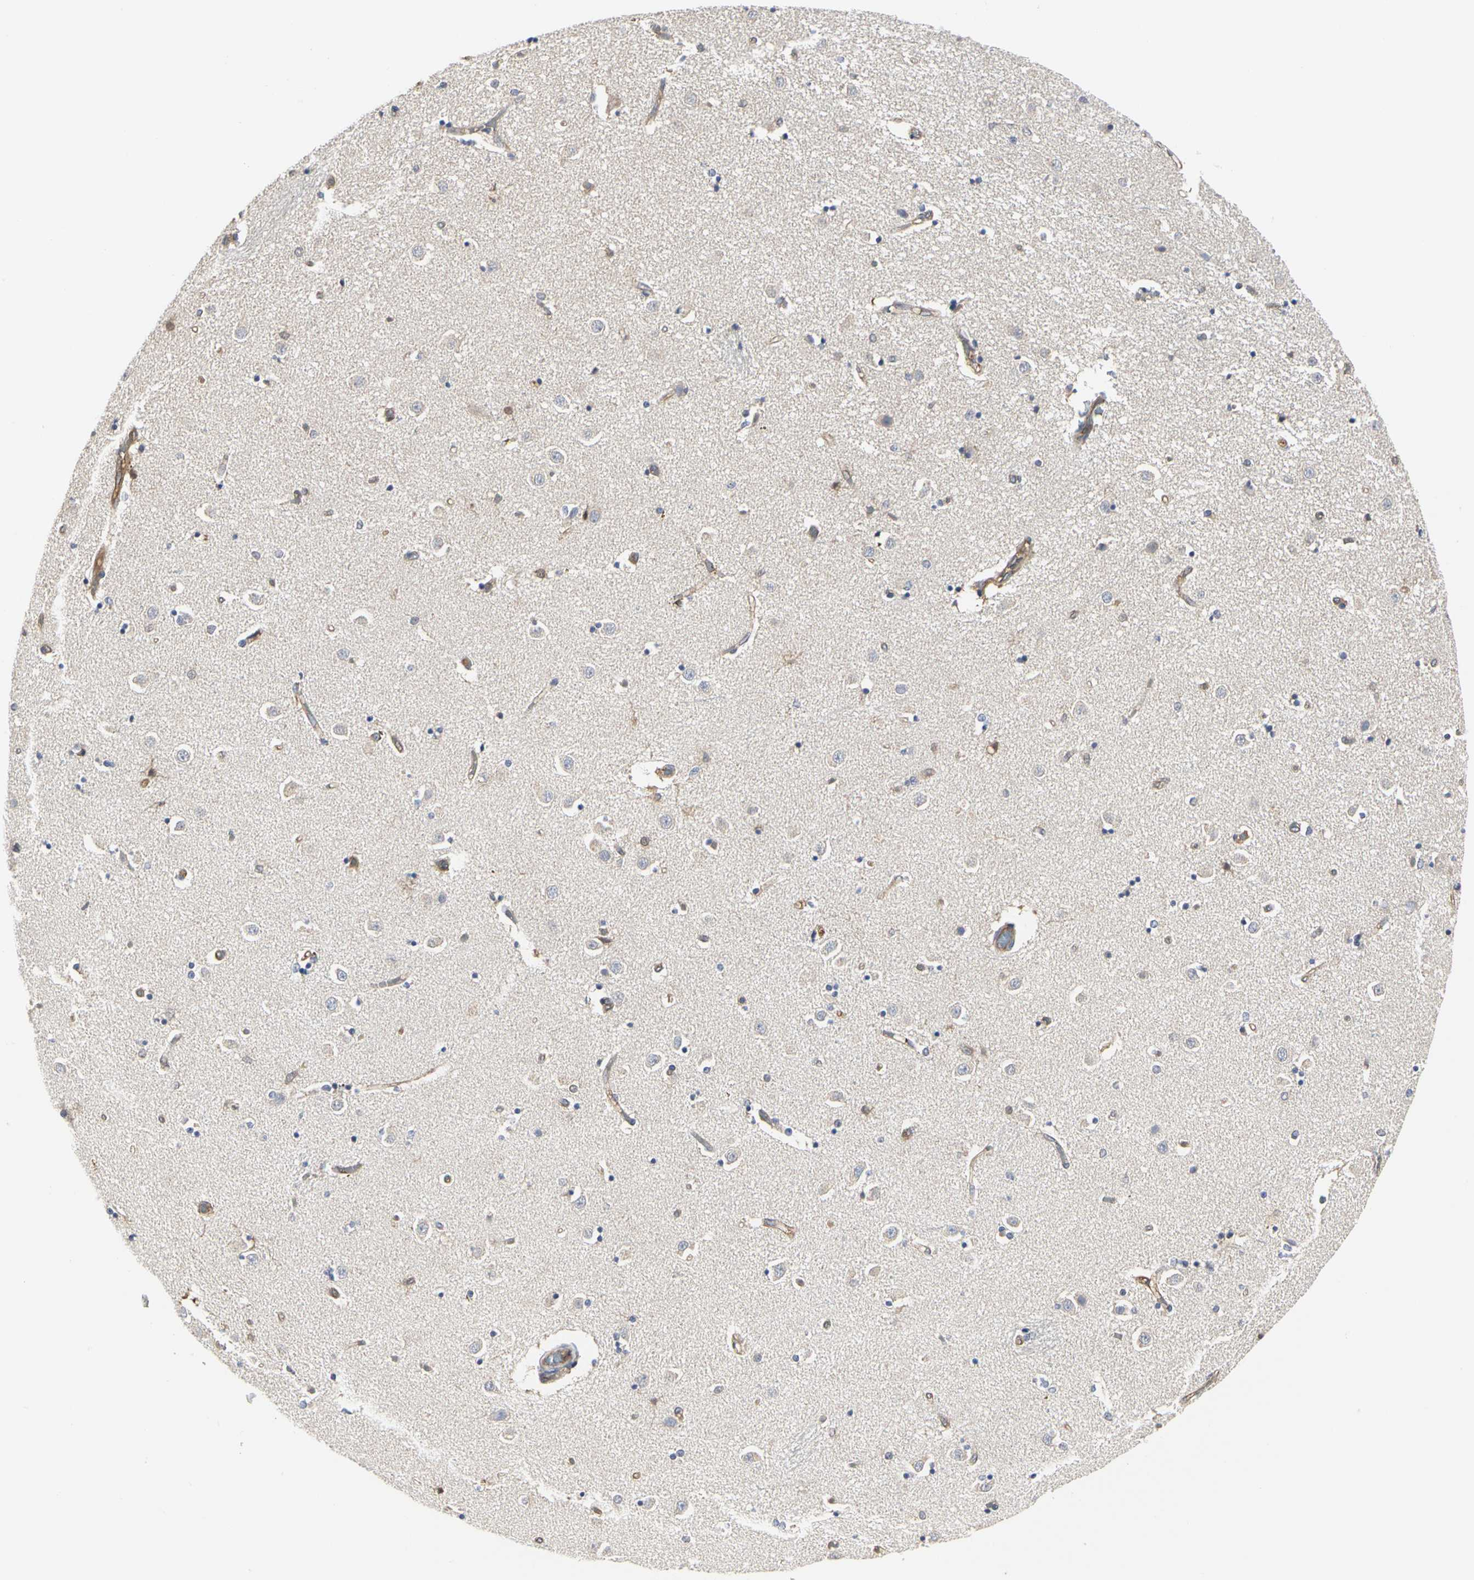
{"staining": {"intensity": "weak", "quantity": "<25%", "location": "cytoplasmic/membranous"}, "tissue": "caudate", "cell_type": "Glial cells", "image_type": "normal", "snomed": [{"axis": "morphology", "description": "Normal tissue, NOS"}, {"axis": "topography", "description": "Lateral ventricle wall"}], "caption": "This image is of normal caudate stained with immunohistochemistry (IHC) to label a protein in brown with the nuclei are counter-stained blue. There is no positivity in glial cells. (DAB (3,3'-diaminobenzidine) immunohistochemistry, high magnification).", "gene": "C3orf52", "patient": {"sex": "female", "age": 54}}